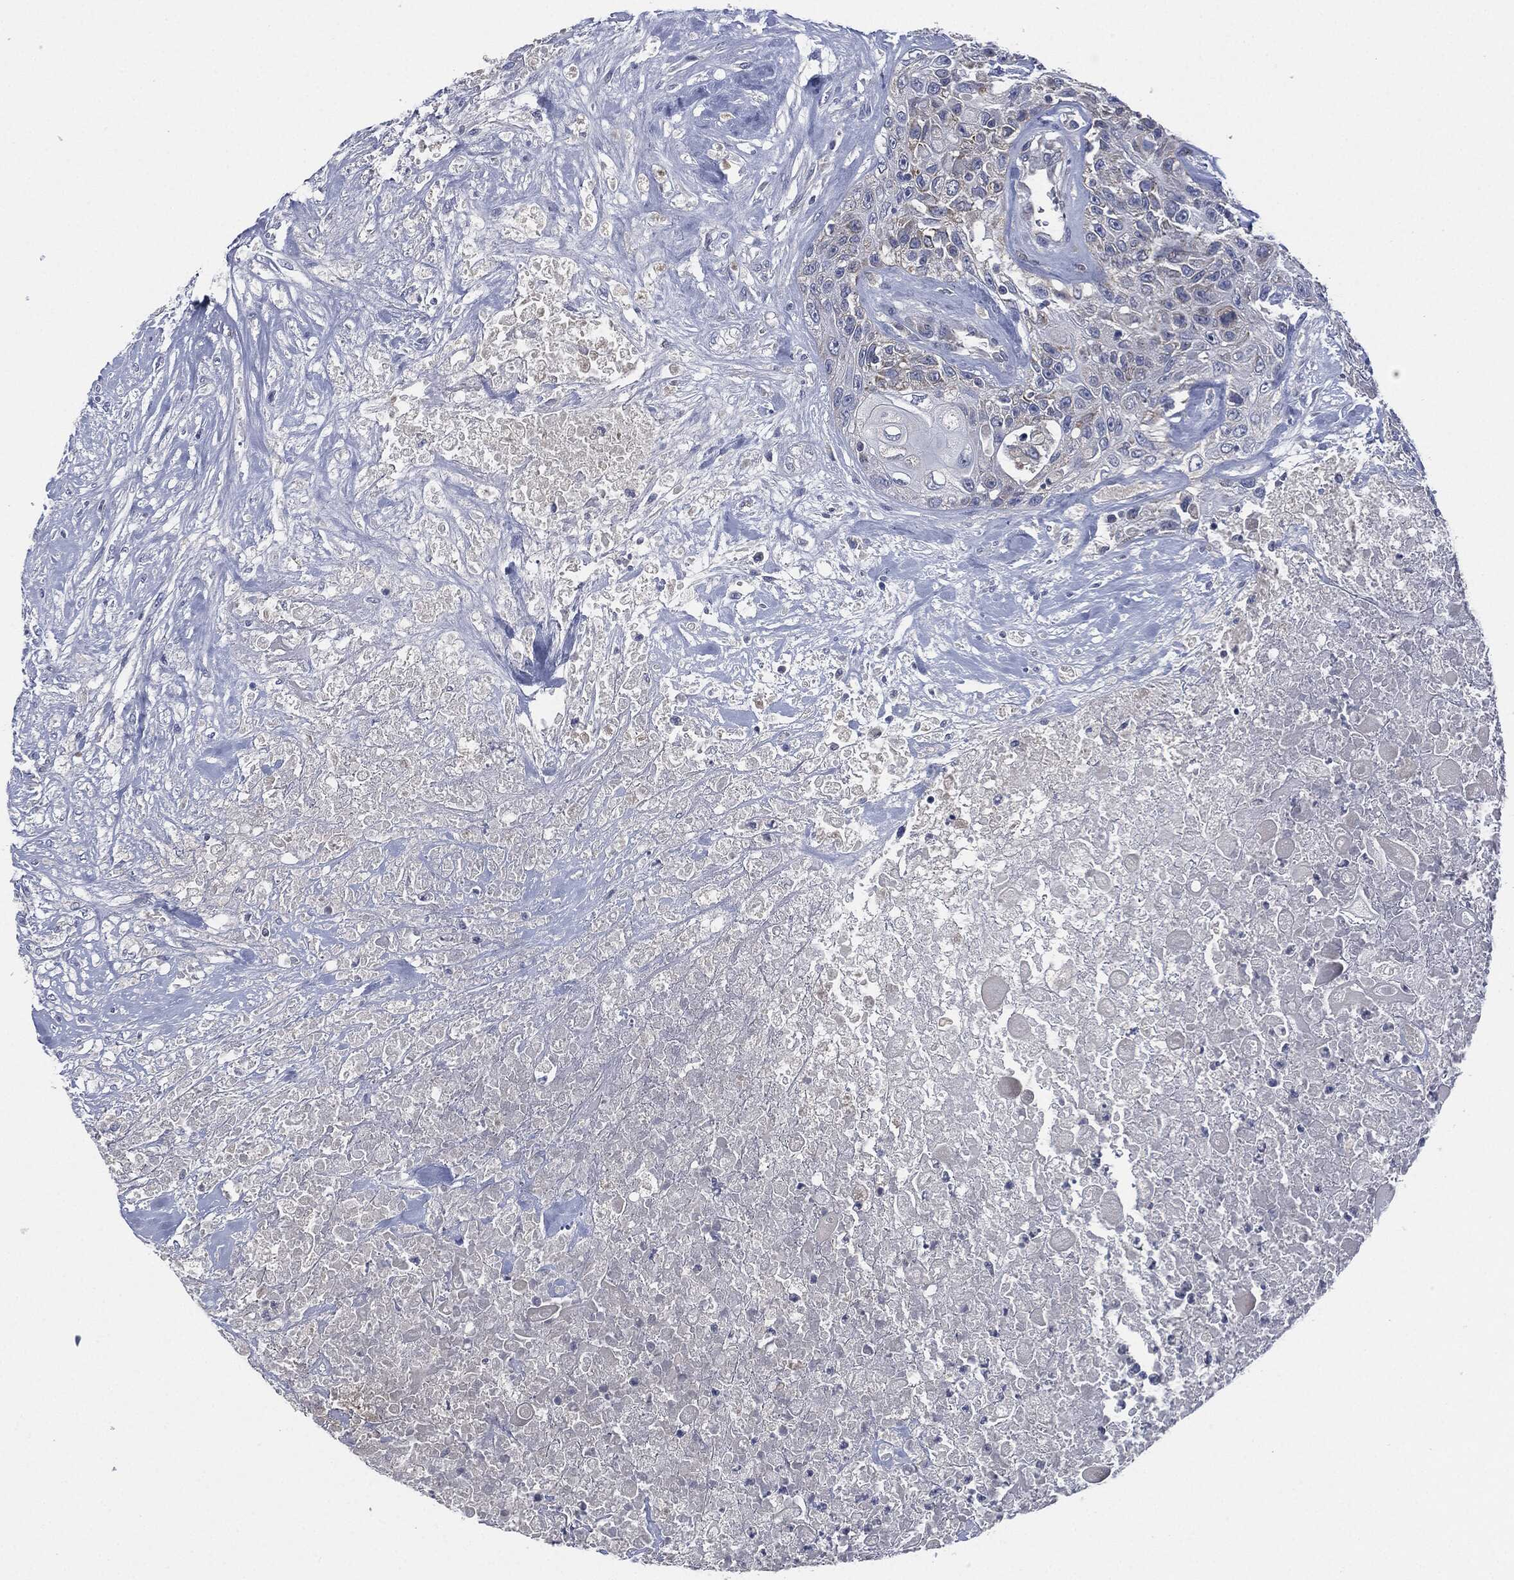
{"staining": {"intensity": "negative", "quantity": "none", "location": "none"}, "tissue": "urothelial cancer", "cell_type": "Tumor cells", "image_type": "cancer", "snomed": [{"axis": "morphology", "description": "Urothelial carcinoma, High grade"}, {"axis": "topography", "description": "Urinary bladder"}], "caption": "Immunohistochemistry of human urothelial cancer exhibits no expression in tumor cells. (DAB (3,3'-diaminobenzidine) IHC, high magnification).", "gene": "SIGLEC9", "patient": {"sex": "female", "age": 56}}